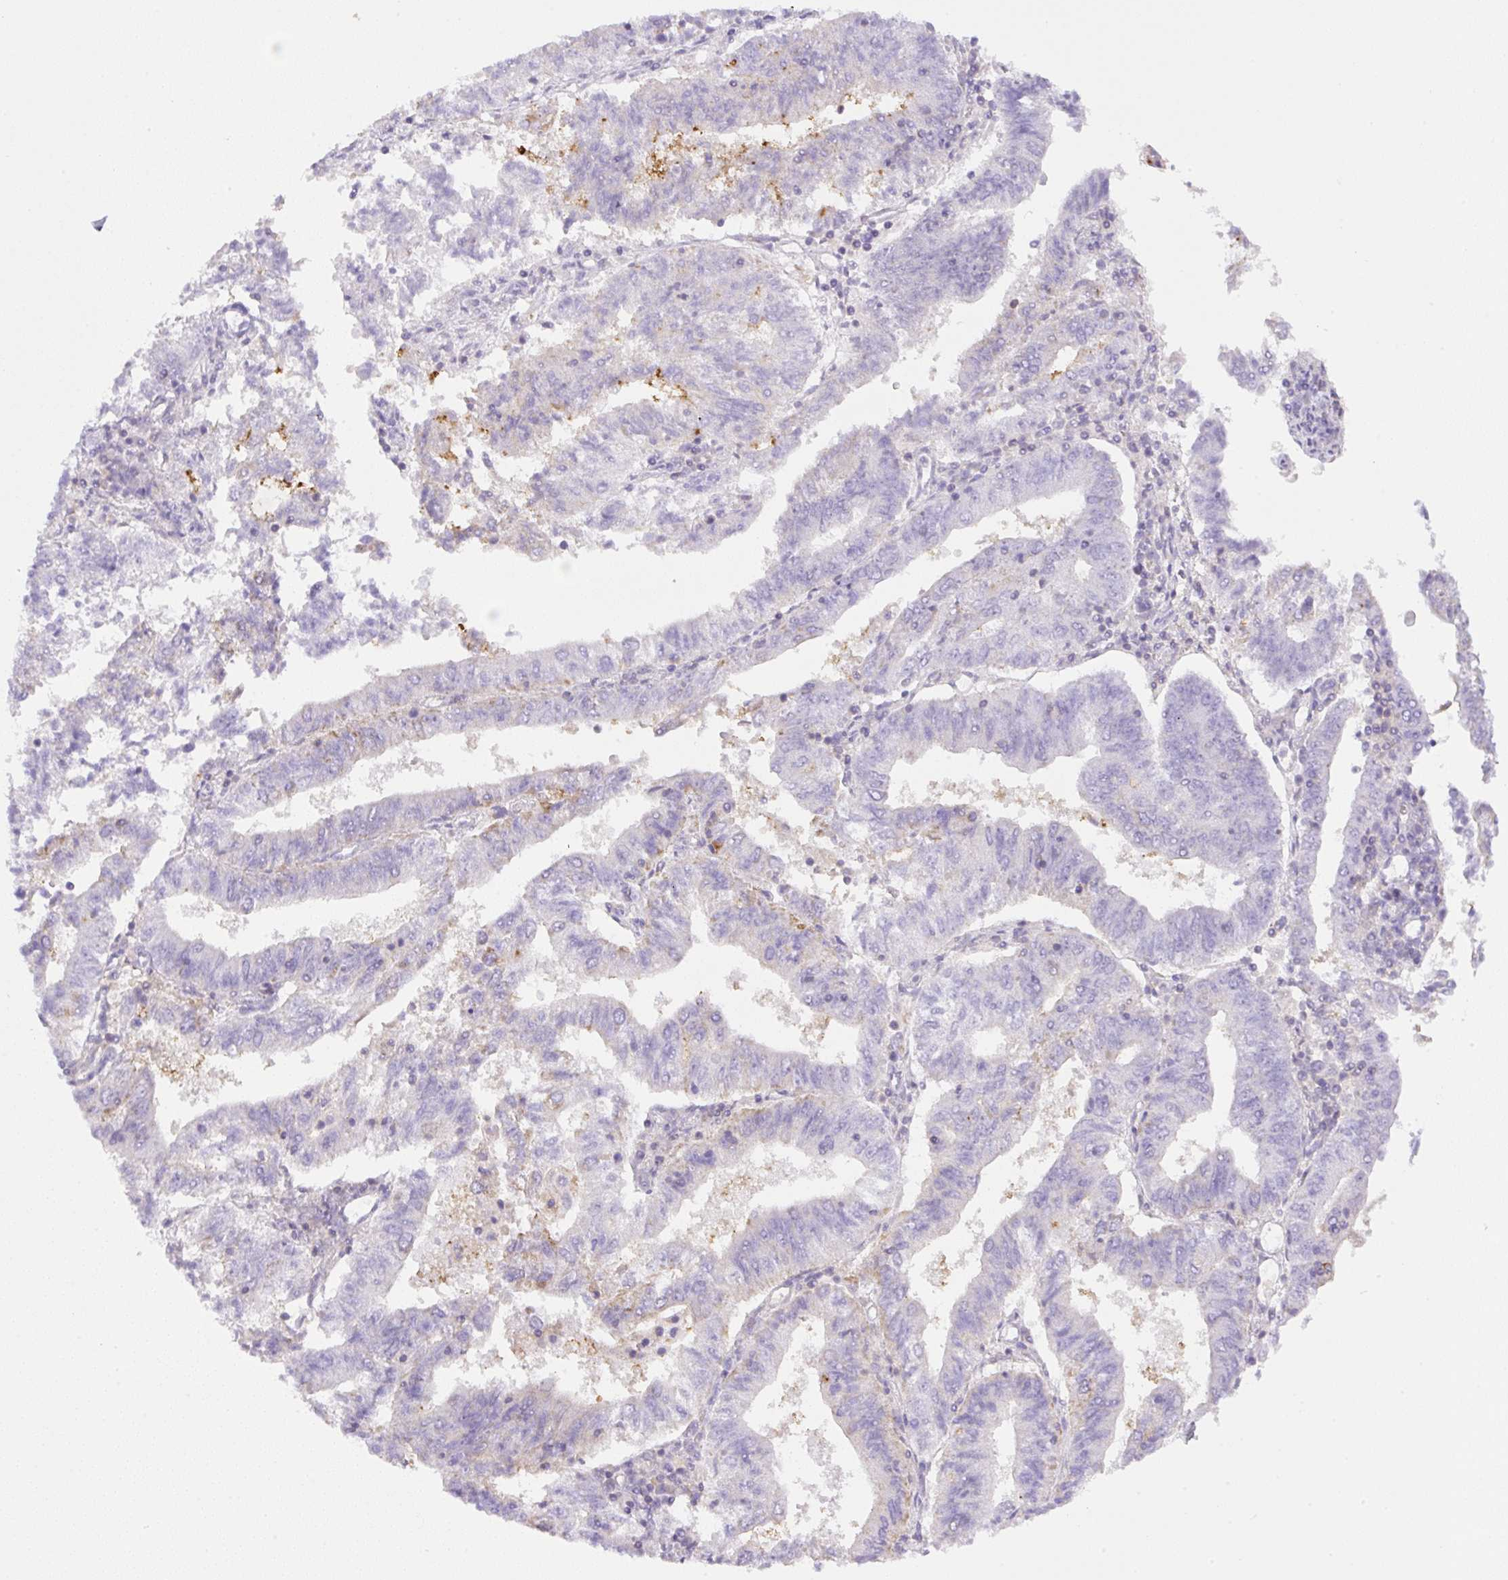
{"staining": {"intensity": "negative", "quantity": "none", "location": "none"}, "tissue": "endometrial cancer", "cell_type": "Tumor cells", "image_type": "cancer", "snomed": [{"axis": "morphology", "description": "Adenocarcinoma, NOS"}, {"axis": "topography", "description": "Endometrium"}], "caption": "The photomicrograph reveals no staining of tumor cells in endometrial cancer.", "gene": "NF1", "patient": {"sex": "female", "age": 82}}